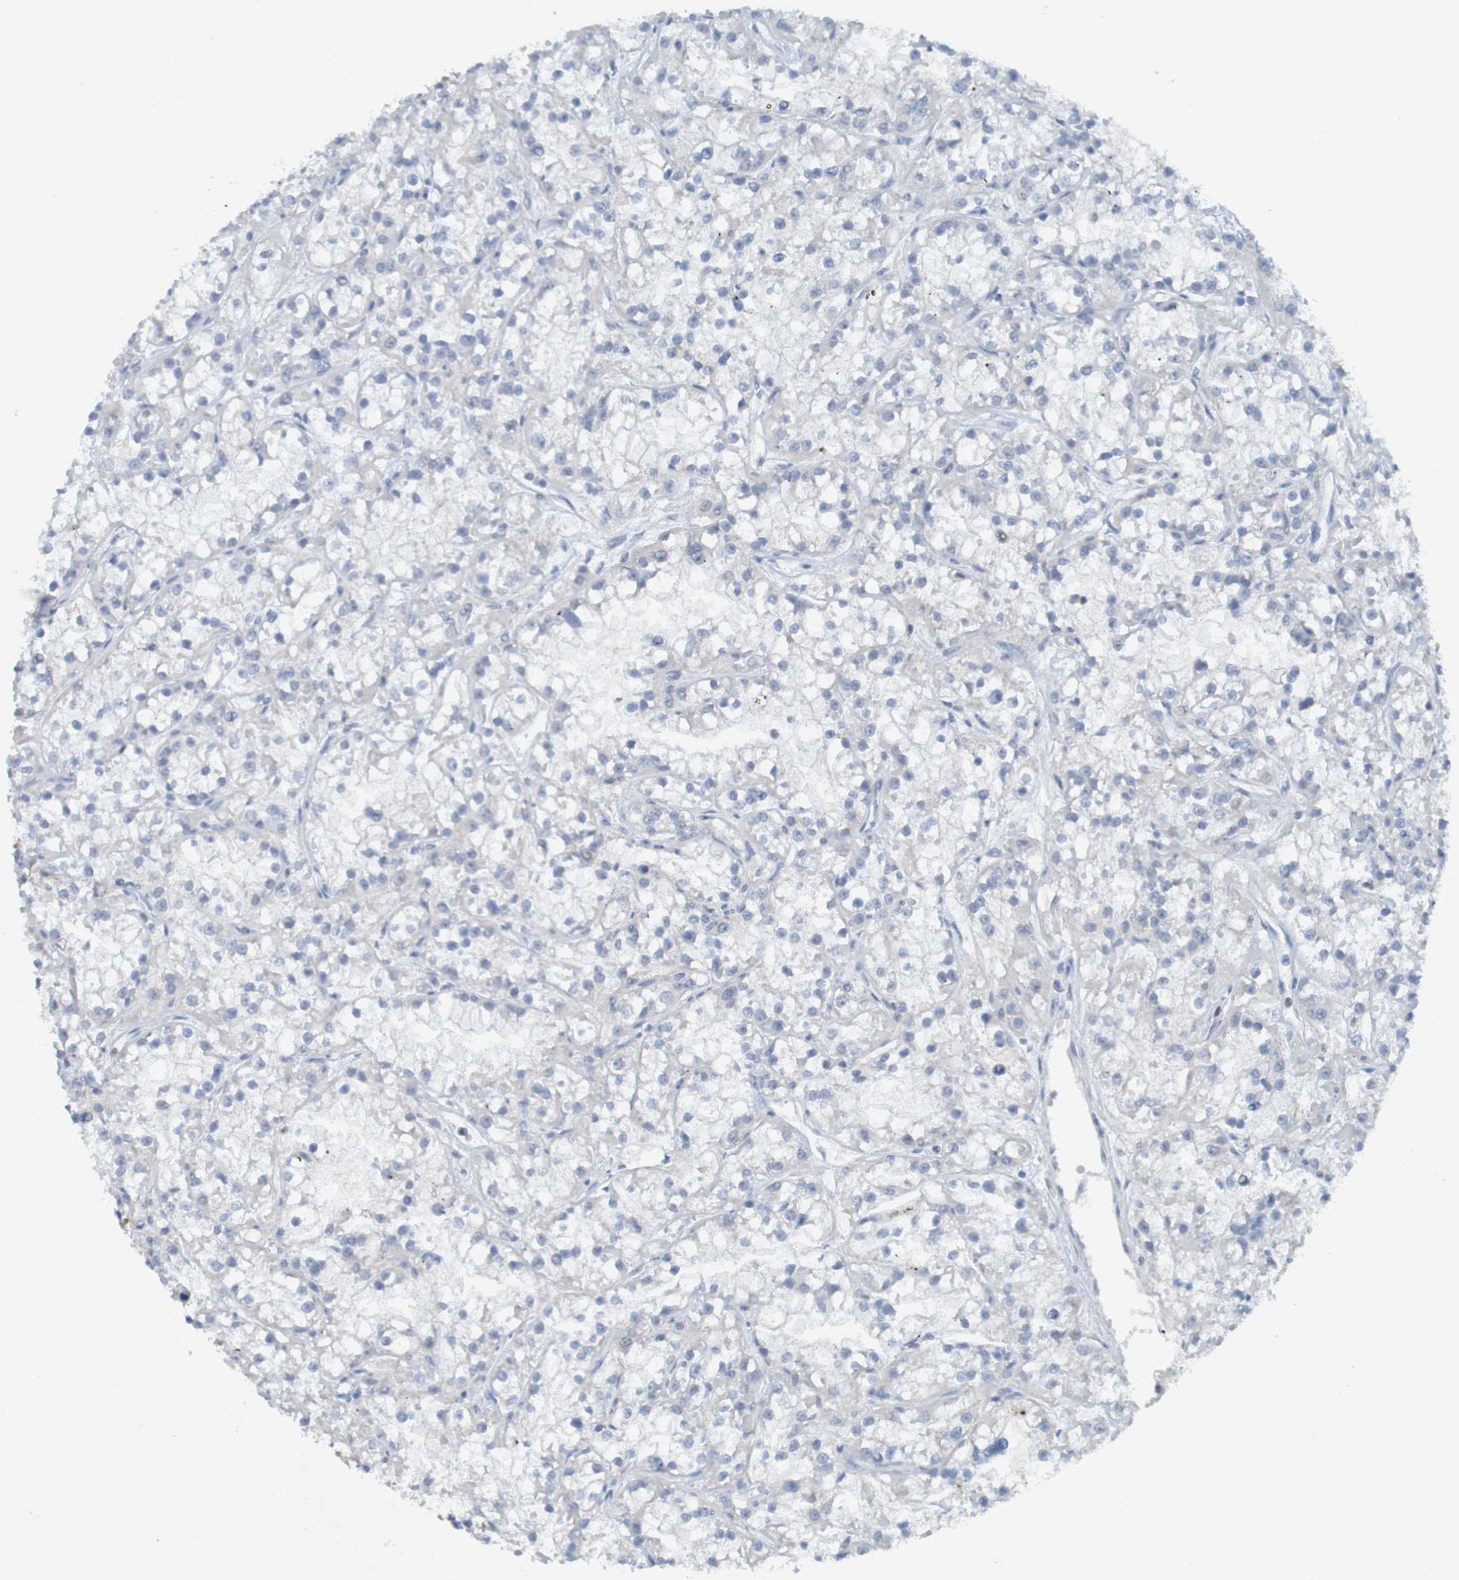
{"staining": {"intensity": "negative", "quantity": "none", "location": "none"}, "tissue": "renal cancer", "cell_type": "Tumor cells", "image_type": "cancer", "snomed": [{"axis": "morphology", "description": "Adenocarcinoma, NOS"}, {"axis": "topography", "description": "Kidney"}], "caption": "Renal adenocarcinoma was stained to show a protein in brown. There is no significant staining in tumor cells. (DAB (3,3'-diaminobenzidine) immunohistochemistry (IHC), high magnification).", "gene": "USP36", "patient": {"sex": "female", "age": 52}}